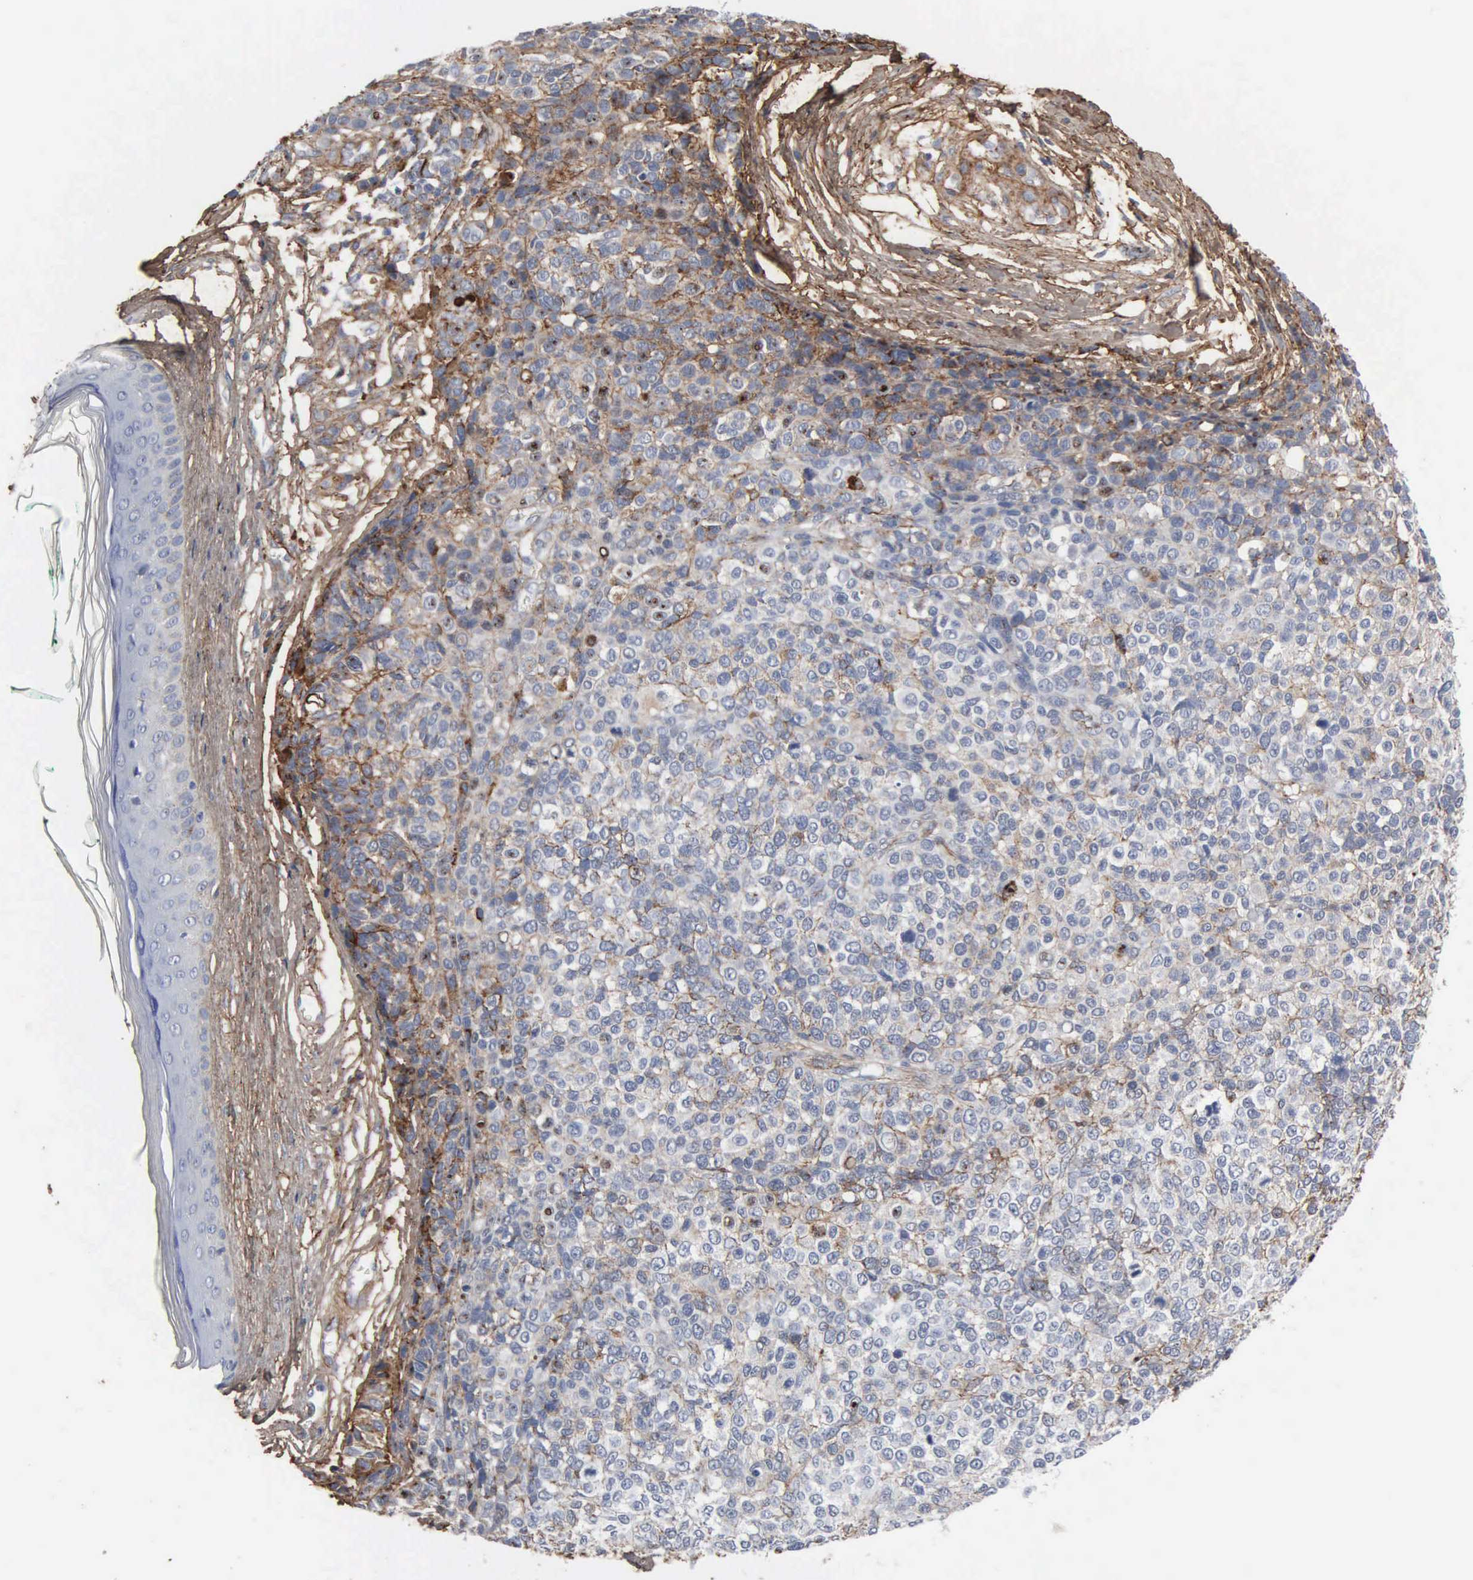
{"staining": {"intensity": "moderate", "quantity": "<25%", "location": "cytoplasmic/membranous"}, "tissue": "melanoma", "cell_type": "Tumor cells", "image_type": "cancer", "snomed": [{"axis": "morphology", "description": "Malignant melanoma, NOS"}, {"axis": "topography", "description": "Skin"}], "caption": "IHC staining of malignant melanoma, which reveals low levels of moderate cytoplasmic/membranous staining in about <25% of tumor cells indicating moderate cytoplasmic/membranous protein staining. The staining was performed using DAB (3,3'-diaminobenzidine) (brown) for protein detection and nuclei were counterstained in hematoxylin (blue).", "gene": "FN1", "patient": {"sex": "female", "age": 85}}